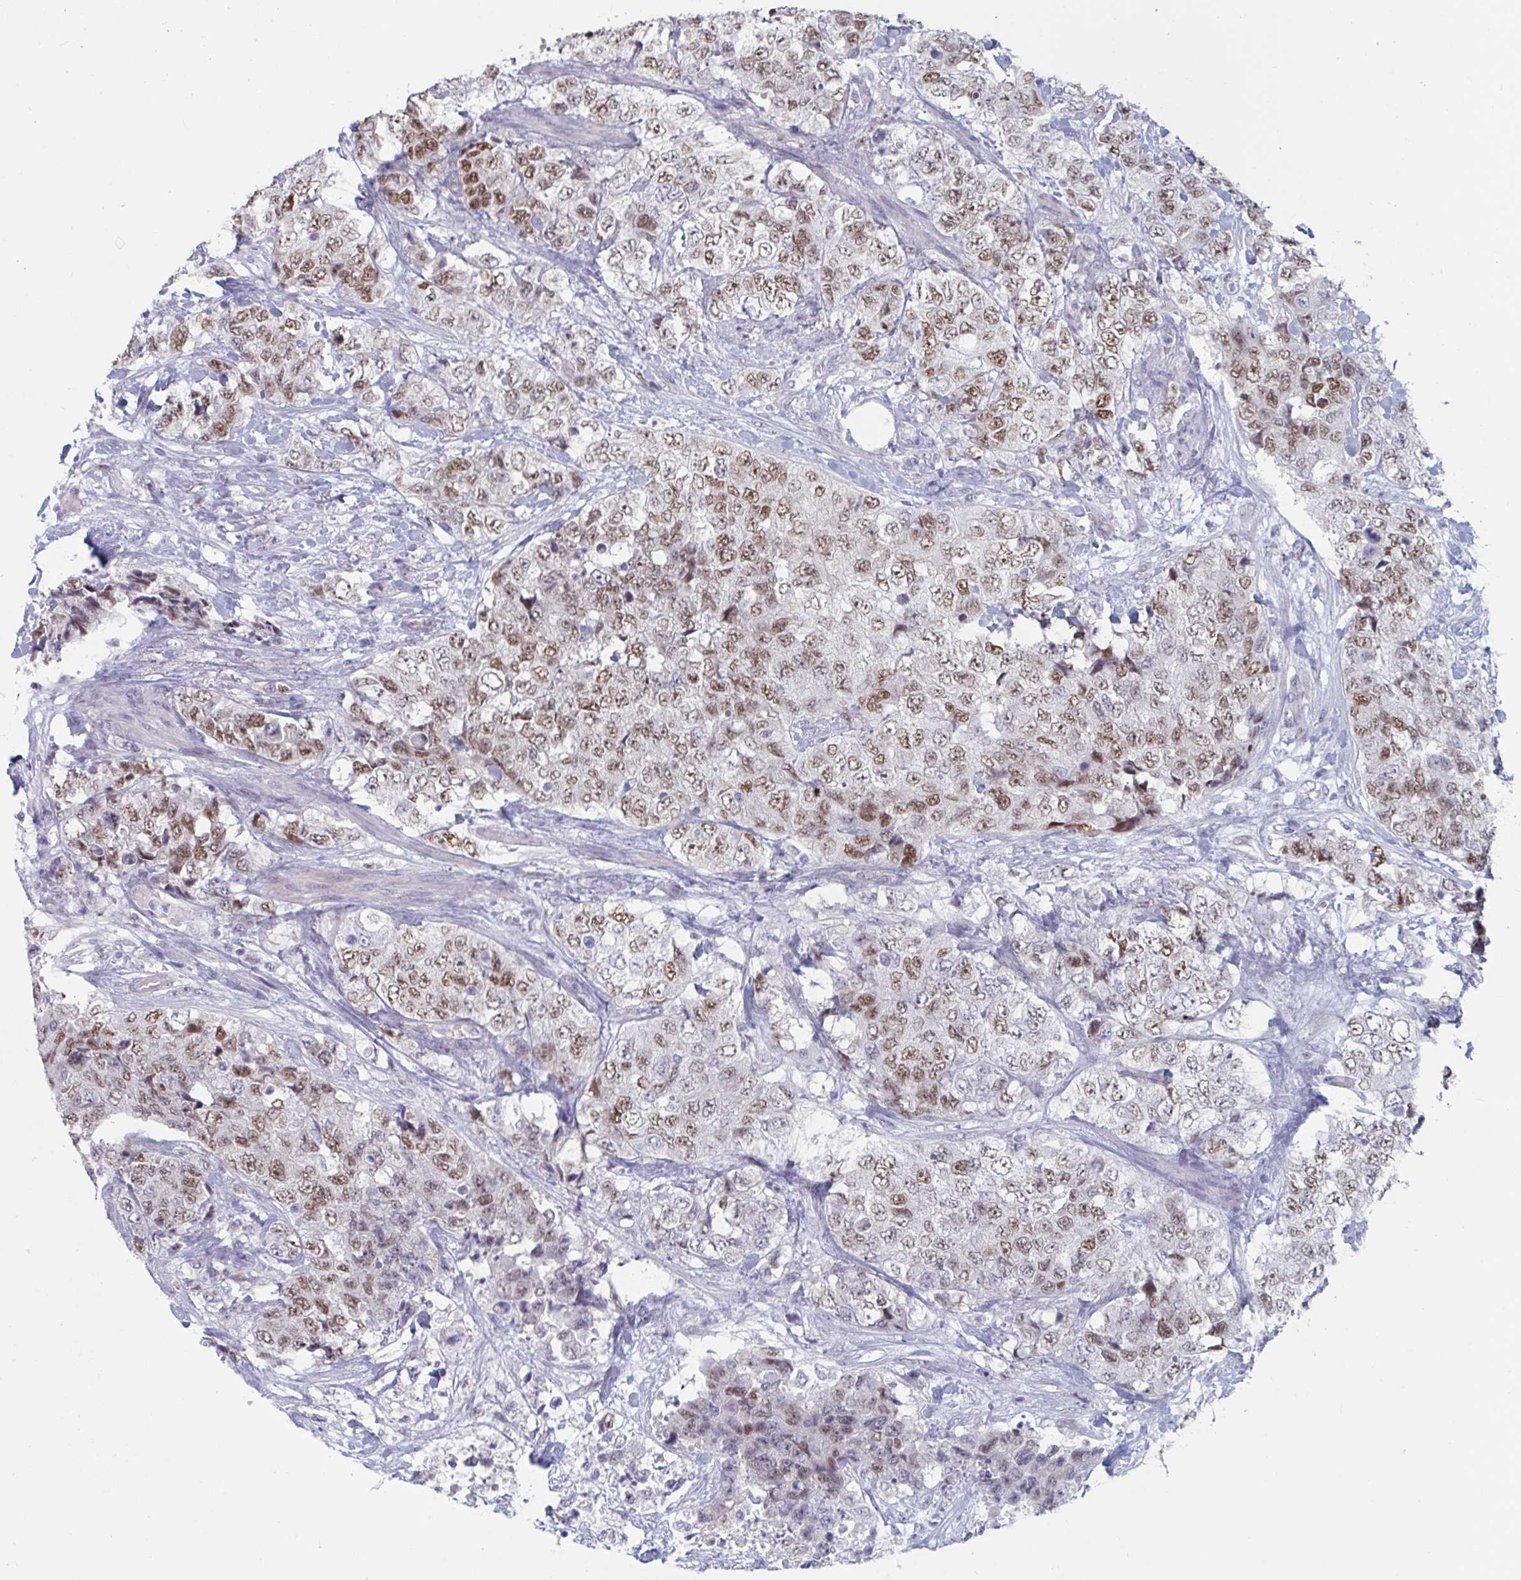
{"staining": {"intensity": "moderate", "quantity": ">75%", "location": "nuclear"}, "tissue": "urothelial cancer", "cell_type": "Tumor cells", "image_type": "cancer", "snomed": [{"axis": "morphology", "description": "Urothelial carcinoma, High grade"}, {"axis": "topography", "description": "Urinary bladder"}], "caption": "A histopathology image of human urothelial cancer stained for a protein exhibits moderate nuclear brown staining in tumor cells.", "gene": "FOXA1", "patient": {"sex": "female", "age": 78}}